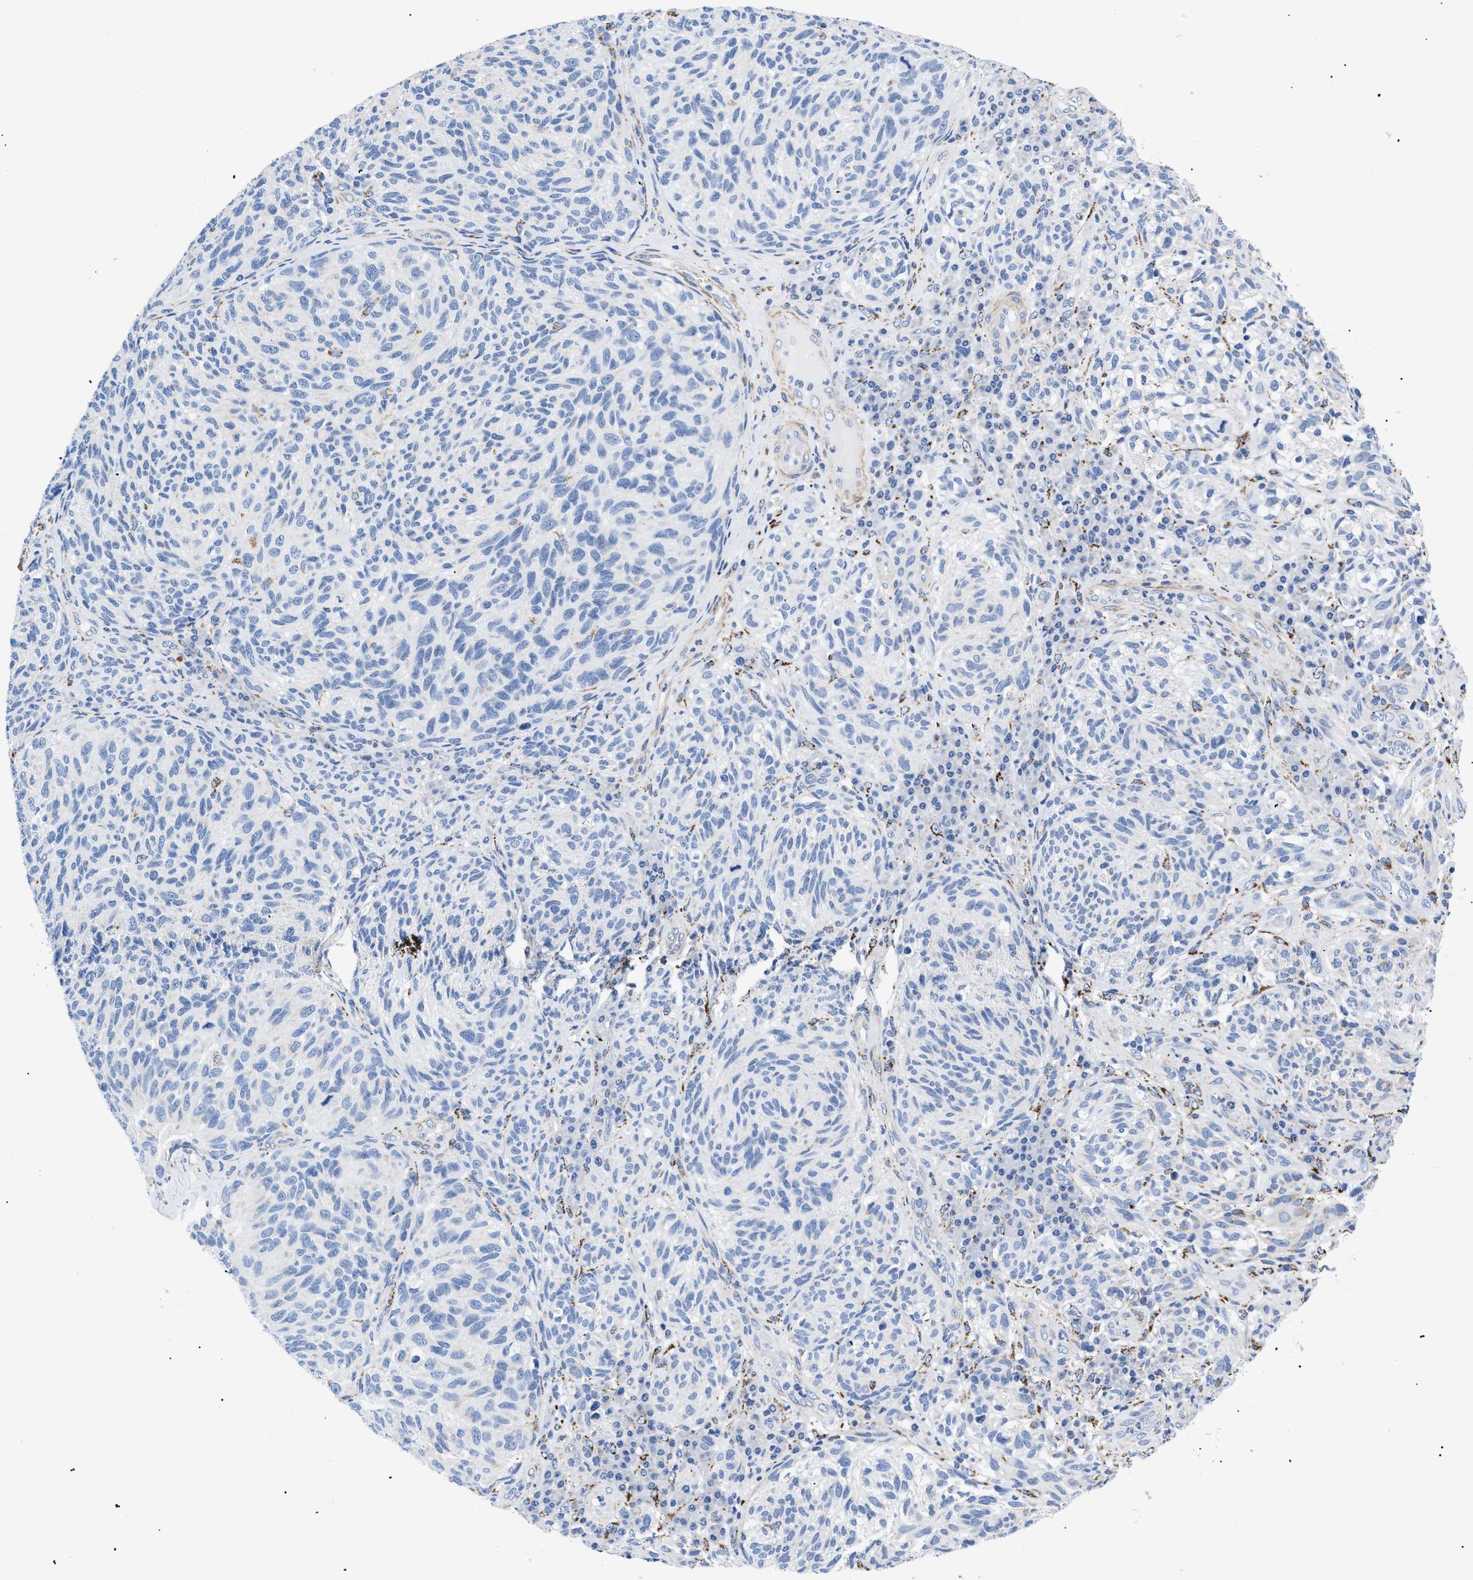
{"staining": {"intensity": "negative", "quantity": "none", "location": "none"}, "tissue": "melanoma", "cell_type": "Tumor cells", "image_type": "cancer", "snomed": [{"axis": "morphology", "description": "Malignant melanoma, NOS"}, {"axis": "topography", "description": "Skin"}], "caption": "This is an immunohistochemistry micrograph of melanoma. There is no staining in tumor cells.", "gene": "GPR149", "patient": {"sex": "female", "age": 73}}